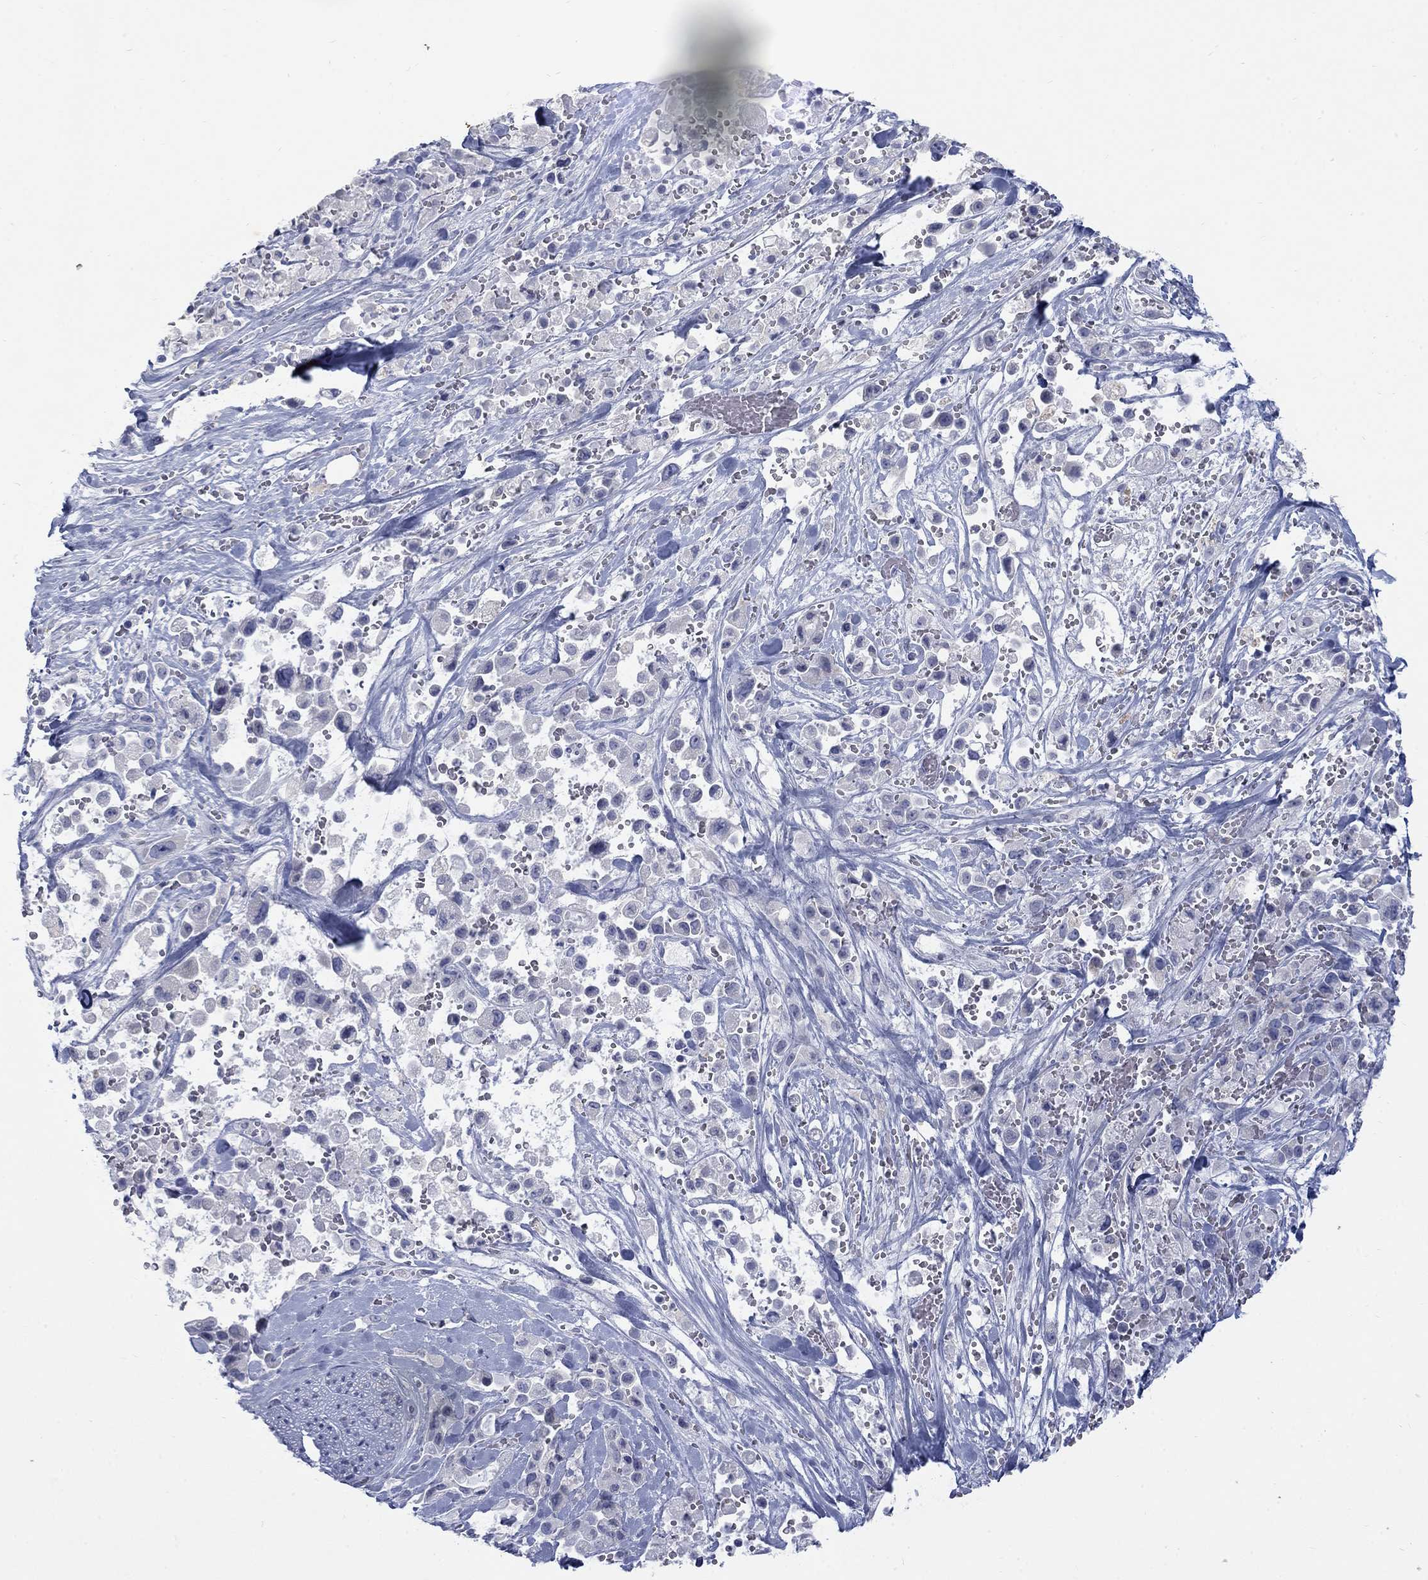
{"staining": {"intensity": "negative", "quantity": "none", "location": "none"}, "tissue": "pancreatic cancer", "cell_type": "Tumor cells", "image_type": "cancer", "snomed": [{"axis": "morphology", "description": "Adenocarcinoma, NOS"}, {"axis": "topography", "description": "Pancreas"}], "caption": "Tumor cells are negative for brown protein staining in adenocarcinoma (pancreatic).", "gene": "RFTN2", "patient": {"sex": "male", "age": 44}}